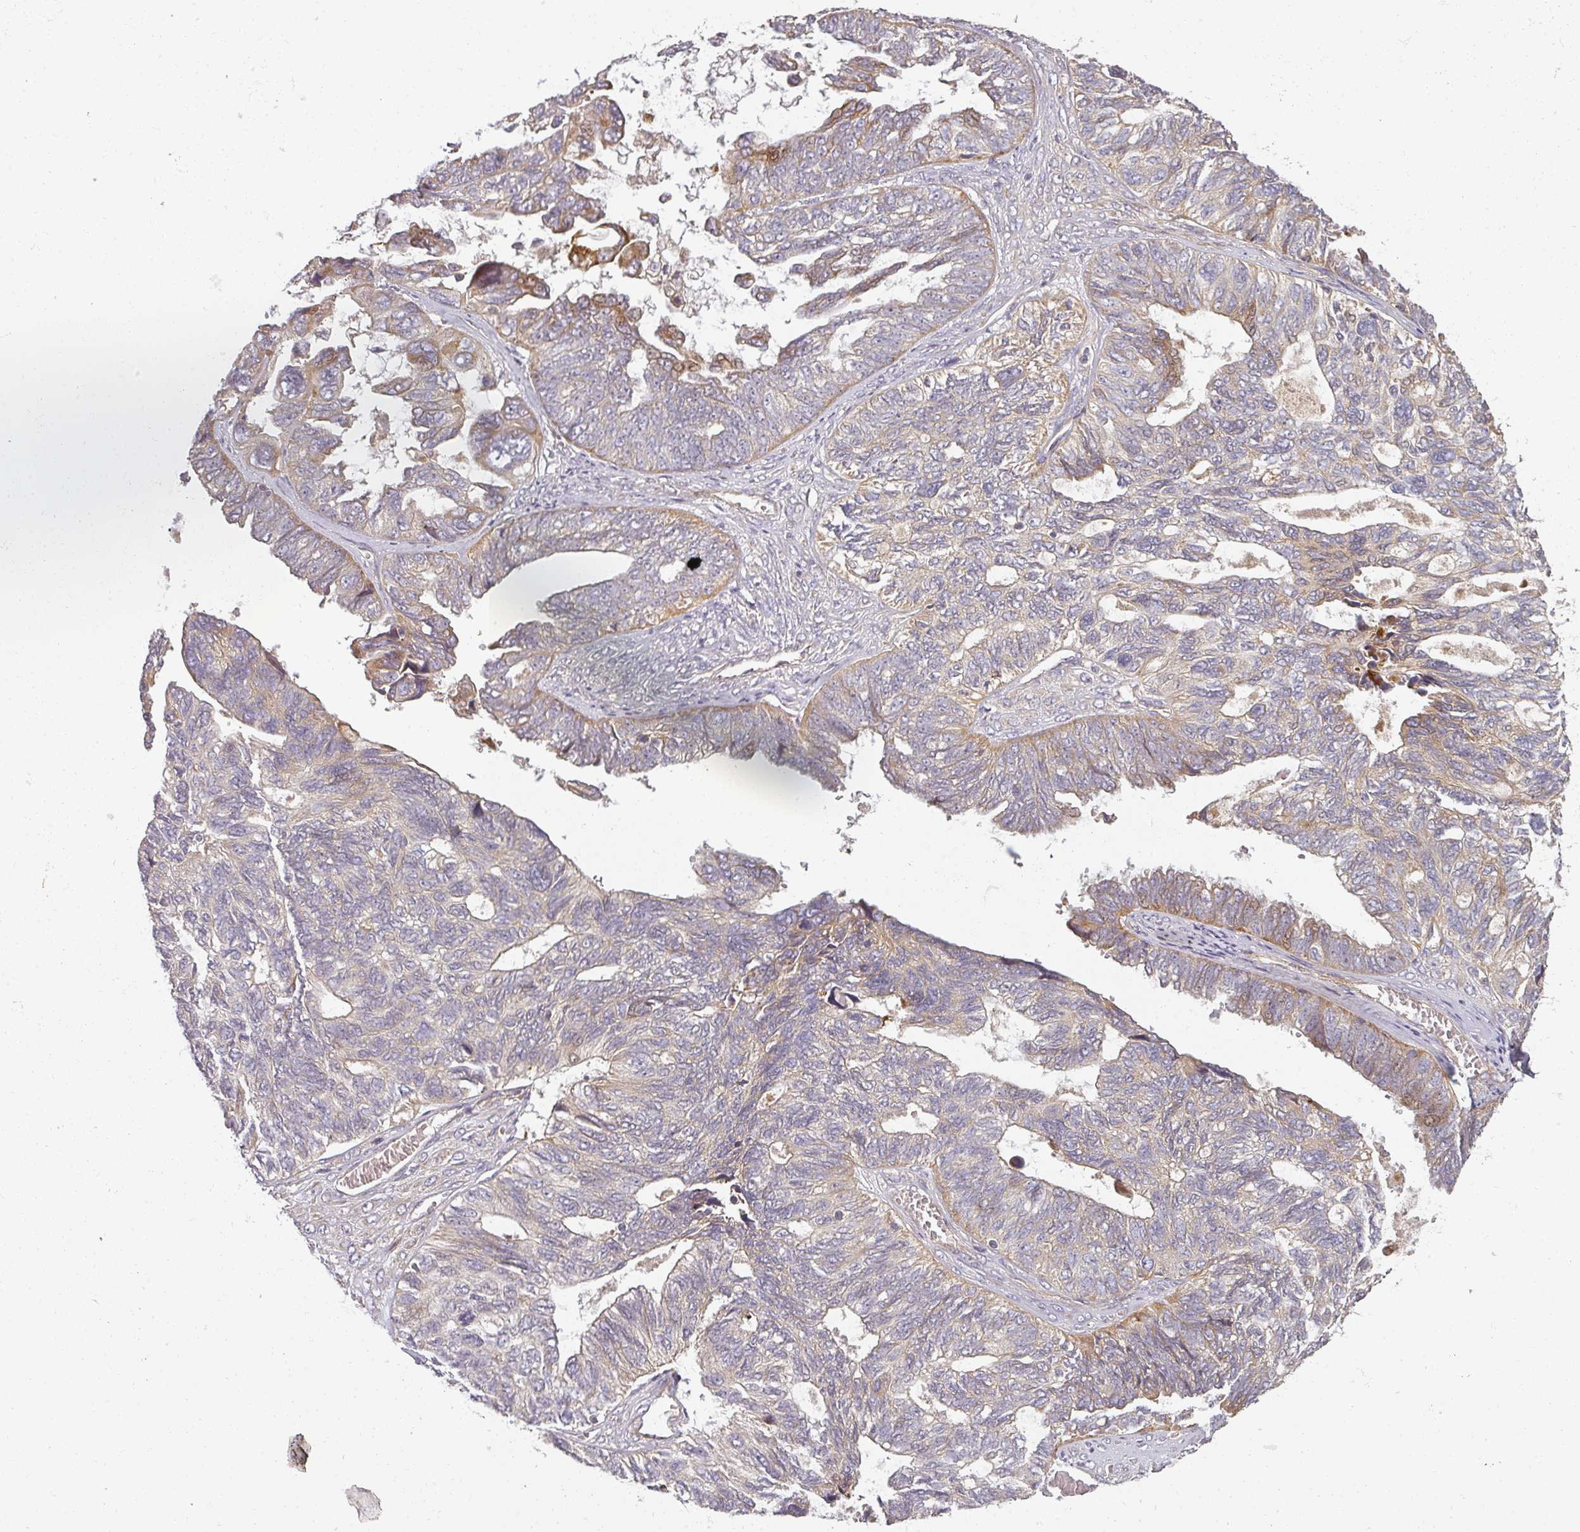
{"staining": {"intensity": "weak", "quantity": "<25%", "location": "cytoplasmic/membranous"}, "tissue": "ovarian cancer", "cell_type": "Tumor cells", "image_type": "cancer", "snomed": [{"axis": "morphology", "description": "Cystadenocarcinoma, serous, NOS"}, {"axis": "topography", "description": "Ovary"}], "caption": "The immunohistochemistry histopathology image has no significant expression in tumor cells of ovarian cancer tissue. (Brightfield microscopy of DAB (3,3'-diaminobenzidine) immunohistochemistry at high magnification).", "gene": "CNOT1", "patient": {"sex": "female", "age": 79}}